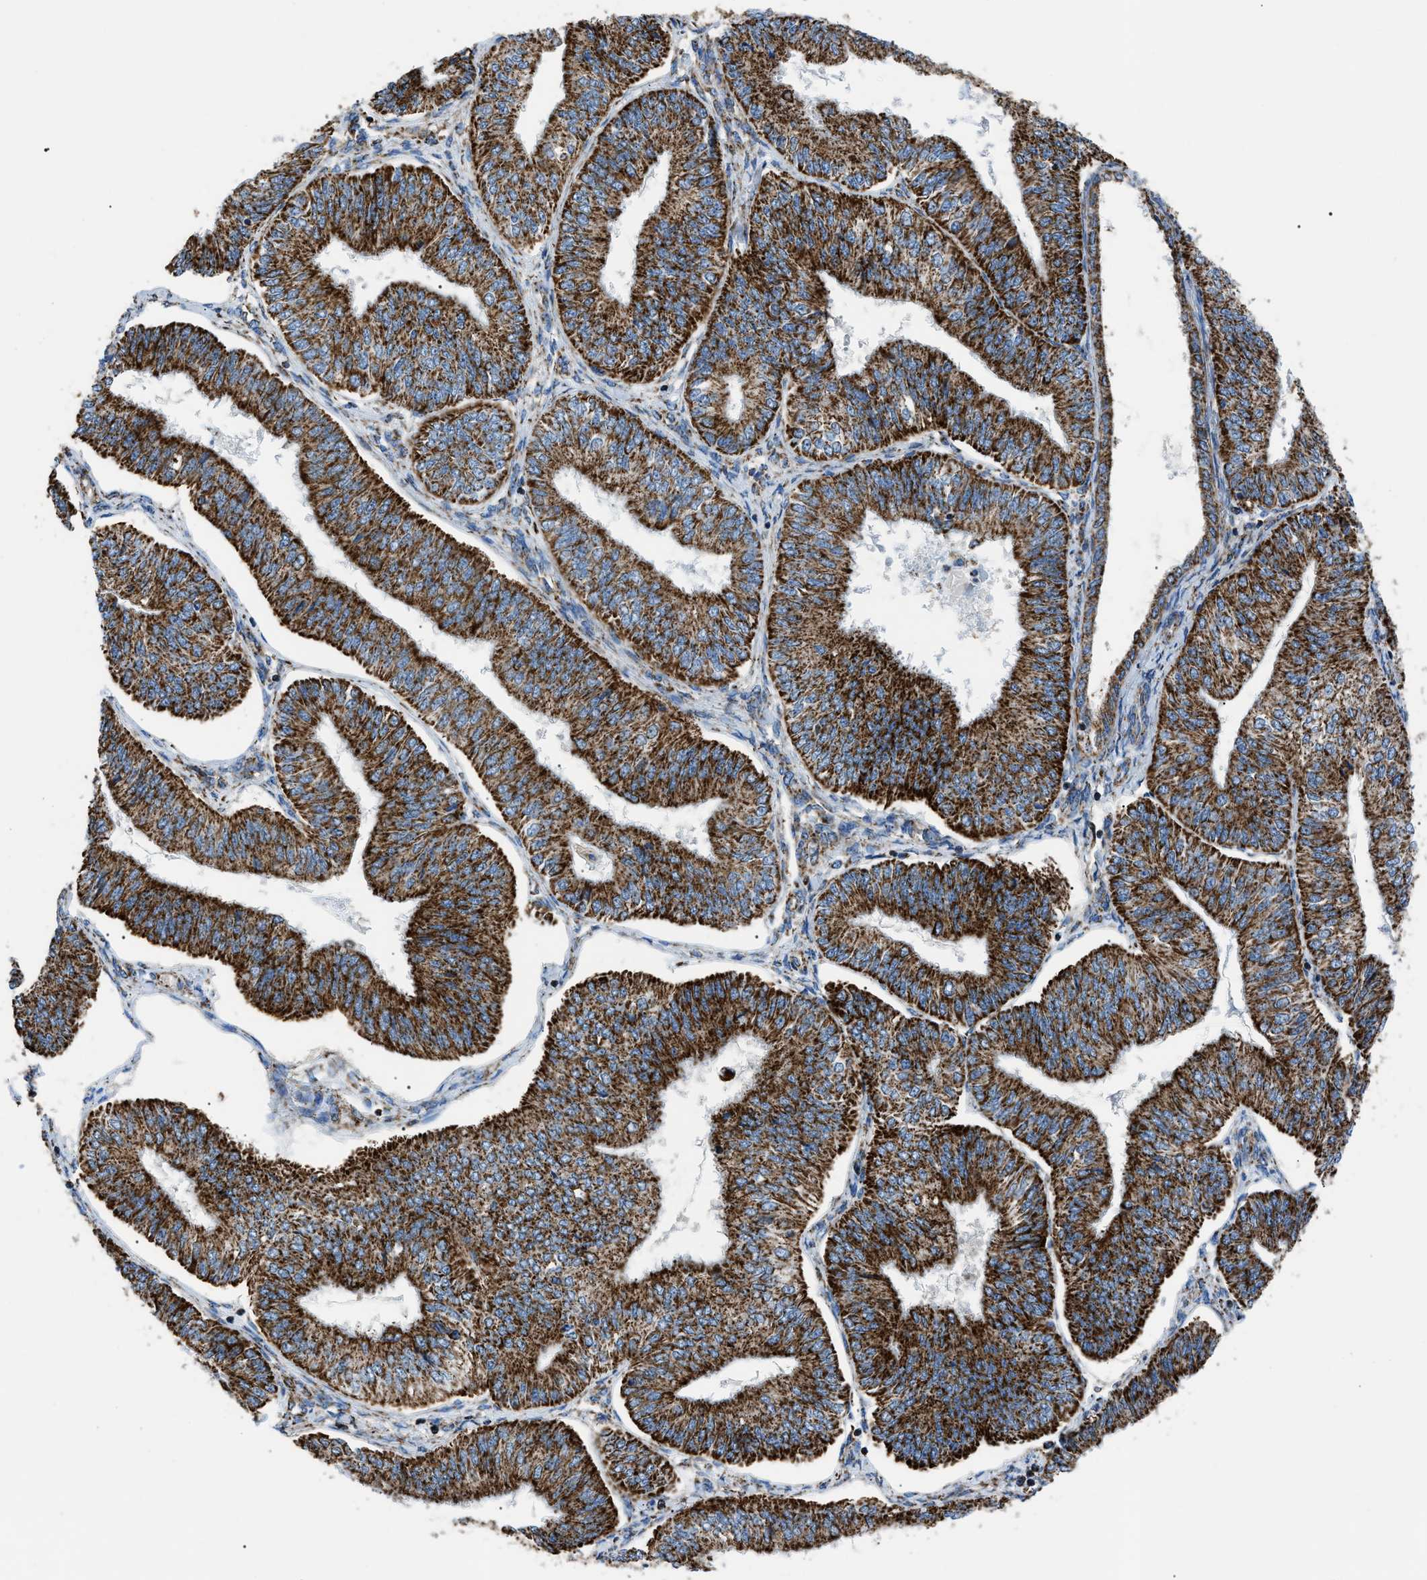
{"staining": {"intensity": "strong", "quantity": ">75%", "location": "cytoplasmic/membranous"}, "tissue": "endometrial cancer", "cell_type": "Tumor cells", "image_type": "cancer", "snomed": [{"axis": "morphology", "description": "Adenocarcinoma, NOS"}, {"axis": "topography", "description": "Endometrium"}], "caption": "This image shows immunohistochemistry (IHC) staining of endometrial cancer (adenocarcinoma), with high strong cytoplasmic/membranous staining in approximately >75% of tumor cells.", "gene": "PHB2", "patient": {"sex": "female", "age": 58}}